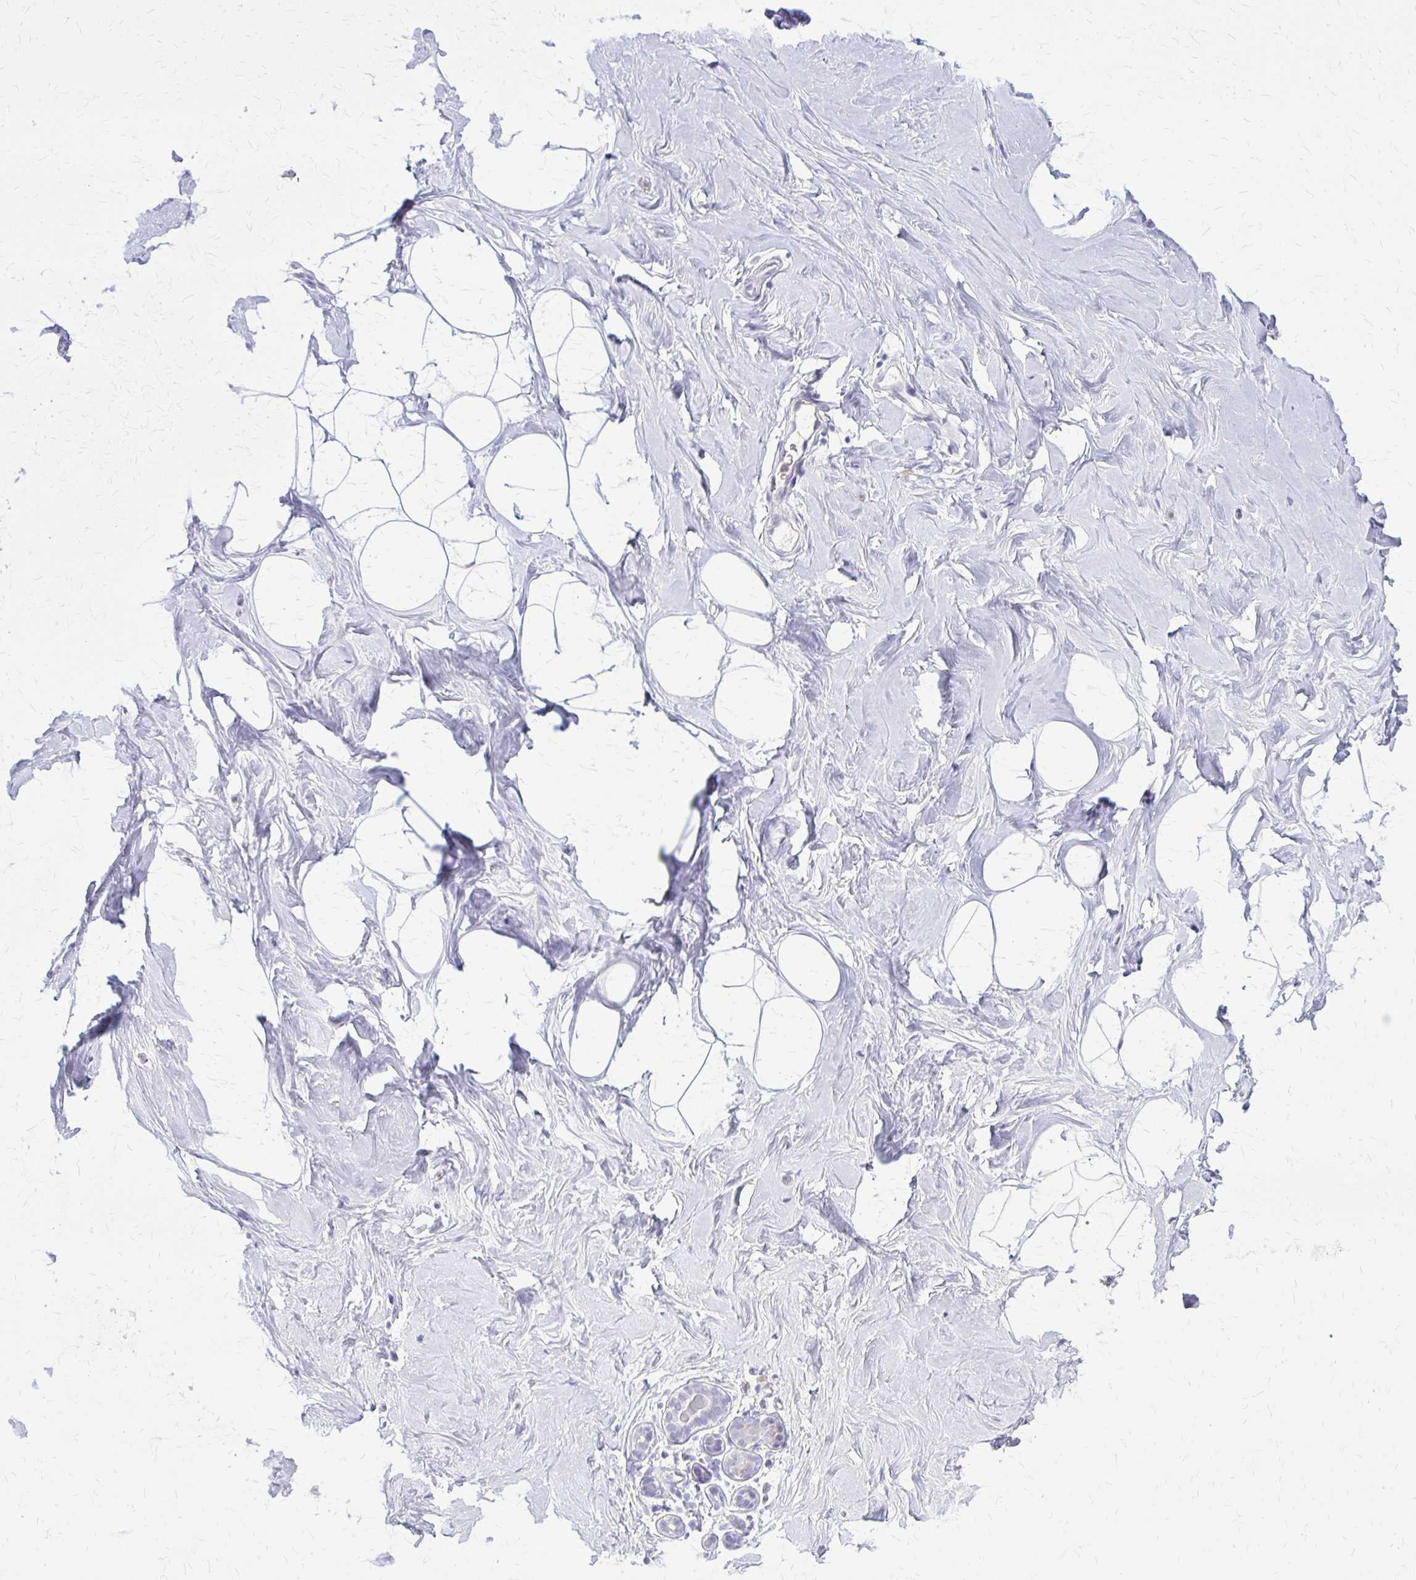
{"staining": {"intensity": "negative", "quantity": "none", "location": "none"}, "tissue": "breast", "cell_type": "Adipocytes", "image_type": "normal", "snomed": [{"axis": "morphology", "description": "Normal tissue, NOS"}, {"axis": "topography", "description": "Breast"}], "caption": "Normal breast was stained to show a protein in brown. There is no significant expression in adipocytes.", "gene": "GLRX", "patient": {"sex": "female", "age": 32}}